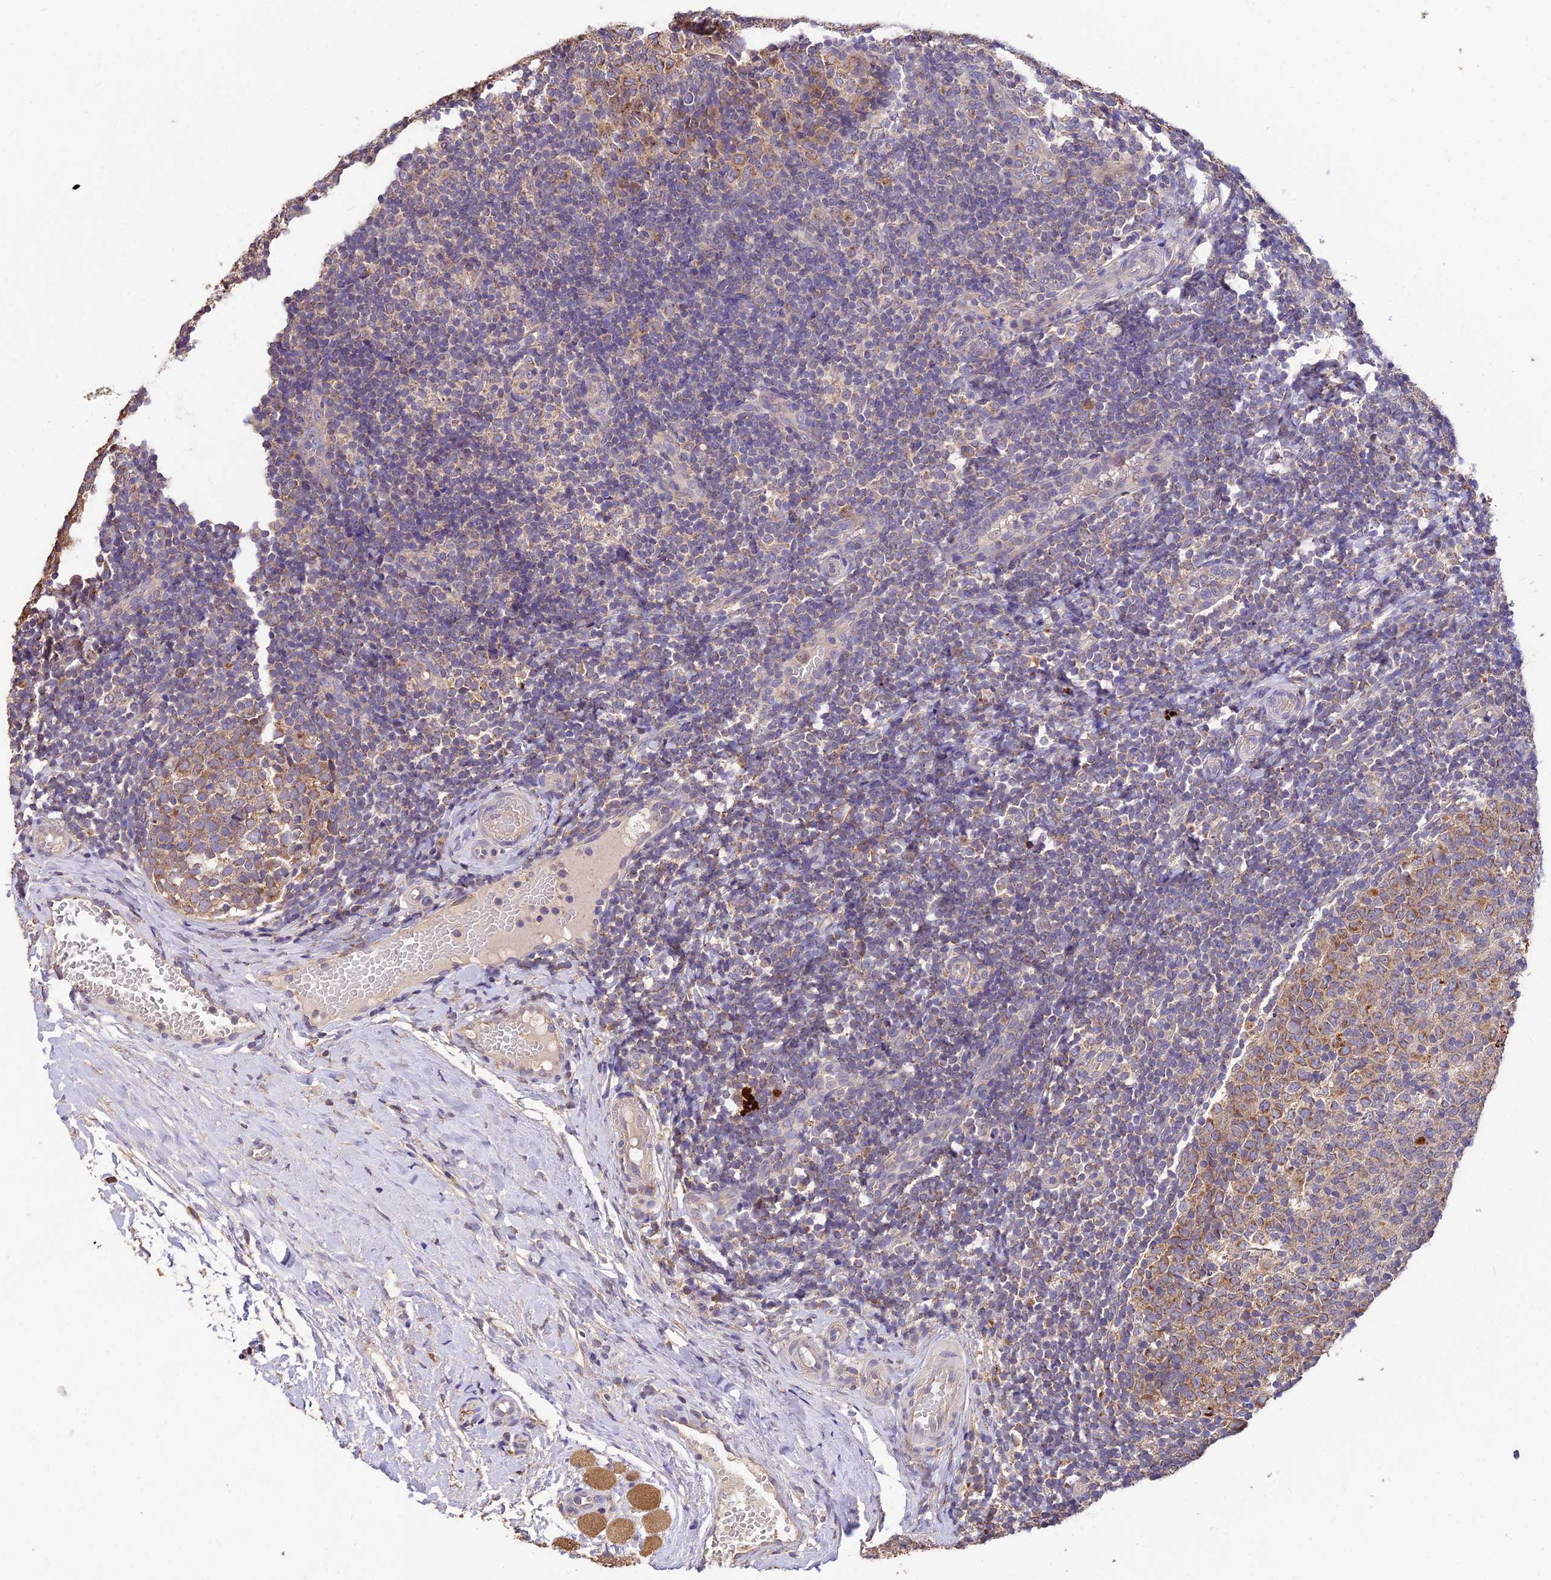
{"staining": {"intensity": "moderate", "quantity": "25%-75%", "location": "cytoplasmic/membranous"}, "tissue": "tonsil", "cell_type": "Germinal center cells", "image_type": "normal", "snomed": [{"axis": "morphology", "description": "Normal tissue, NOS"}, {"axis": "topography", "description": "Tonsil"}], "caption": "High-magnification brightfield microscopy of unremarkable tonsil stained with DAB (brown) and counterstained with hematoxylin (blue). germinal center cells exhibit moderate cytoplasmic/membranous positivity is seen in about25%-75% of cells.", "gene": "SDHD", "patient": {"sex": "female", "age": 19}}